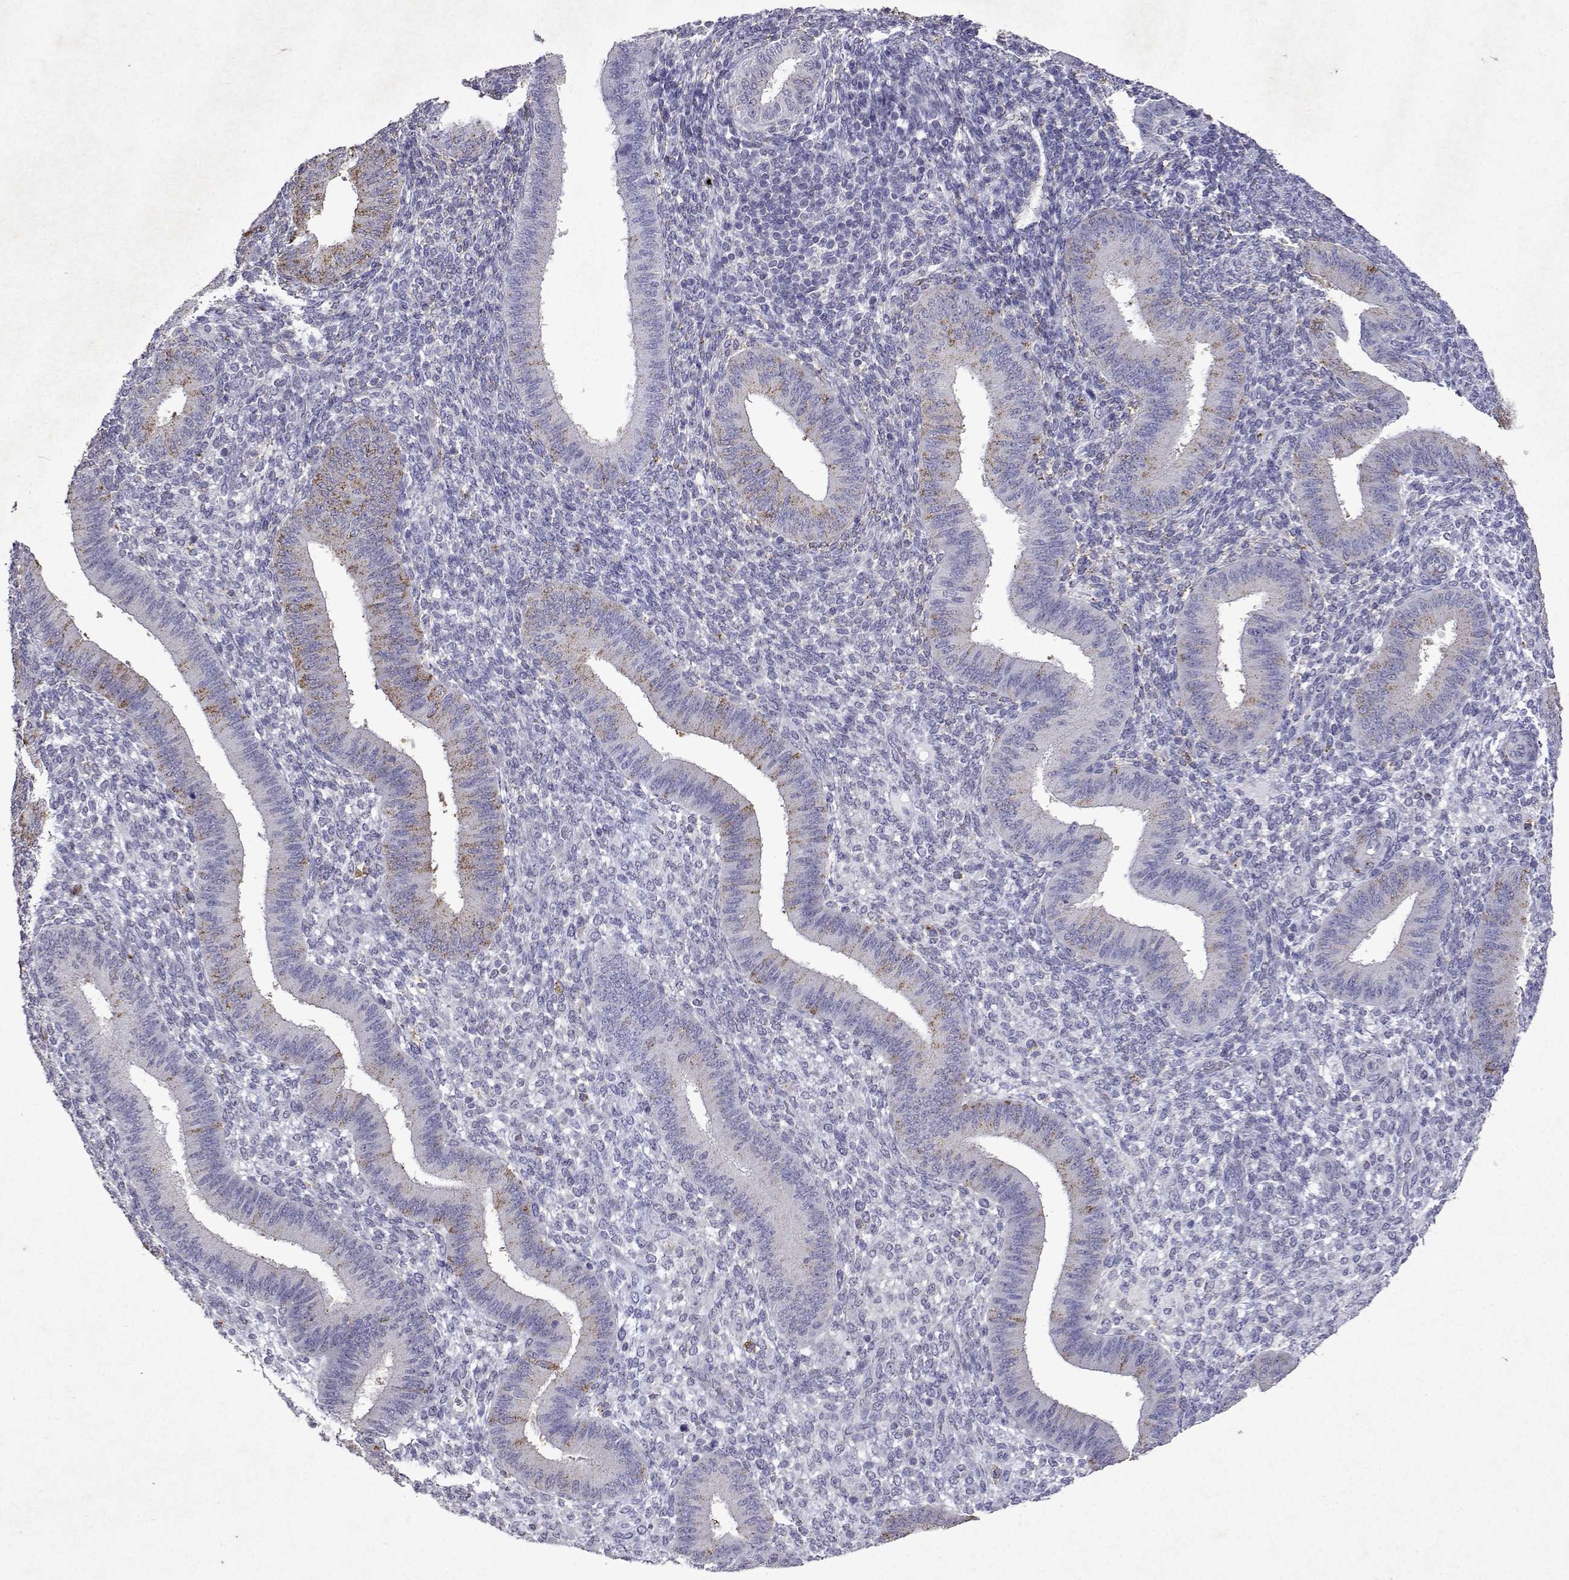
{"staining": {"intensity": "negative", "quantity": "none", "location": "none"}, "tissue": "endometrium", "cell_type": "Cells in endometrial stroma", "image_type": "normal", "snomed": [{"axis": "morphology", "description": "Normal tissue, NOS"}, {"axis": "topography", "description": "Endometrium"}], "caption": "High power microscopy histopathology image of an immunohistochemistry (IHC) histopathology image of normal endometrium, revealing no significant positivity in cells in endometrial stroma.", "gene": "DUSP28", "patient": {"sex": "female", "age": 39}}